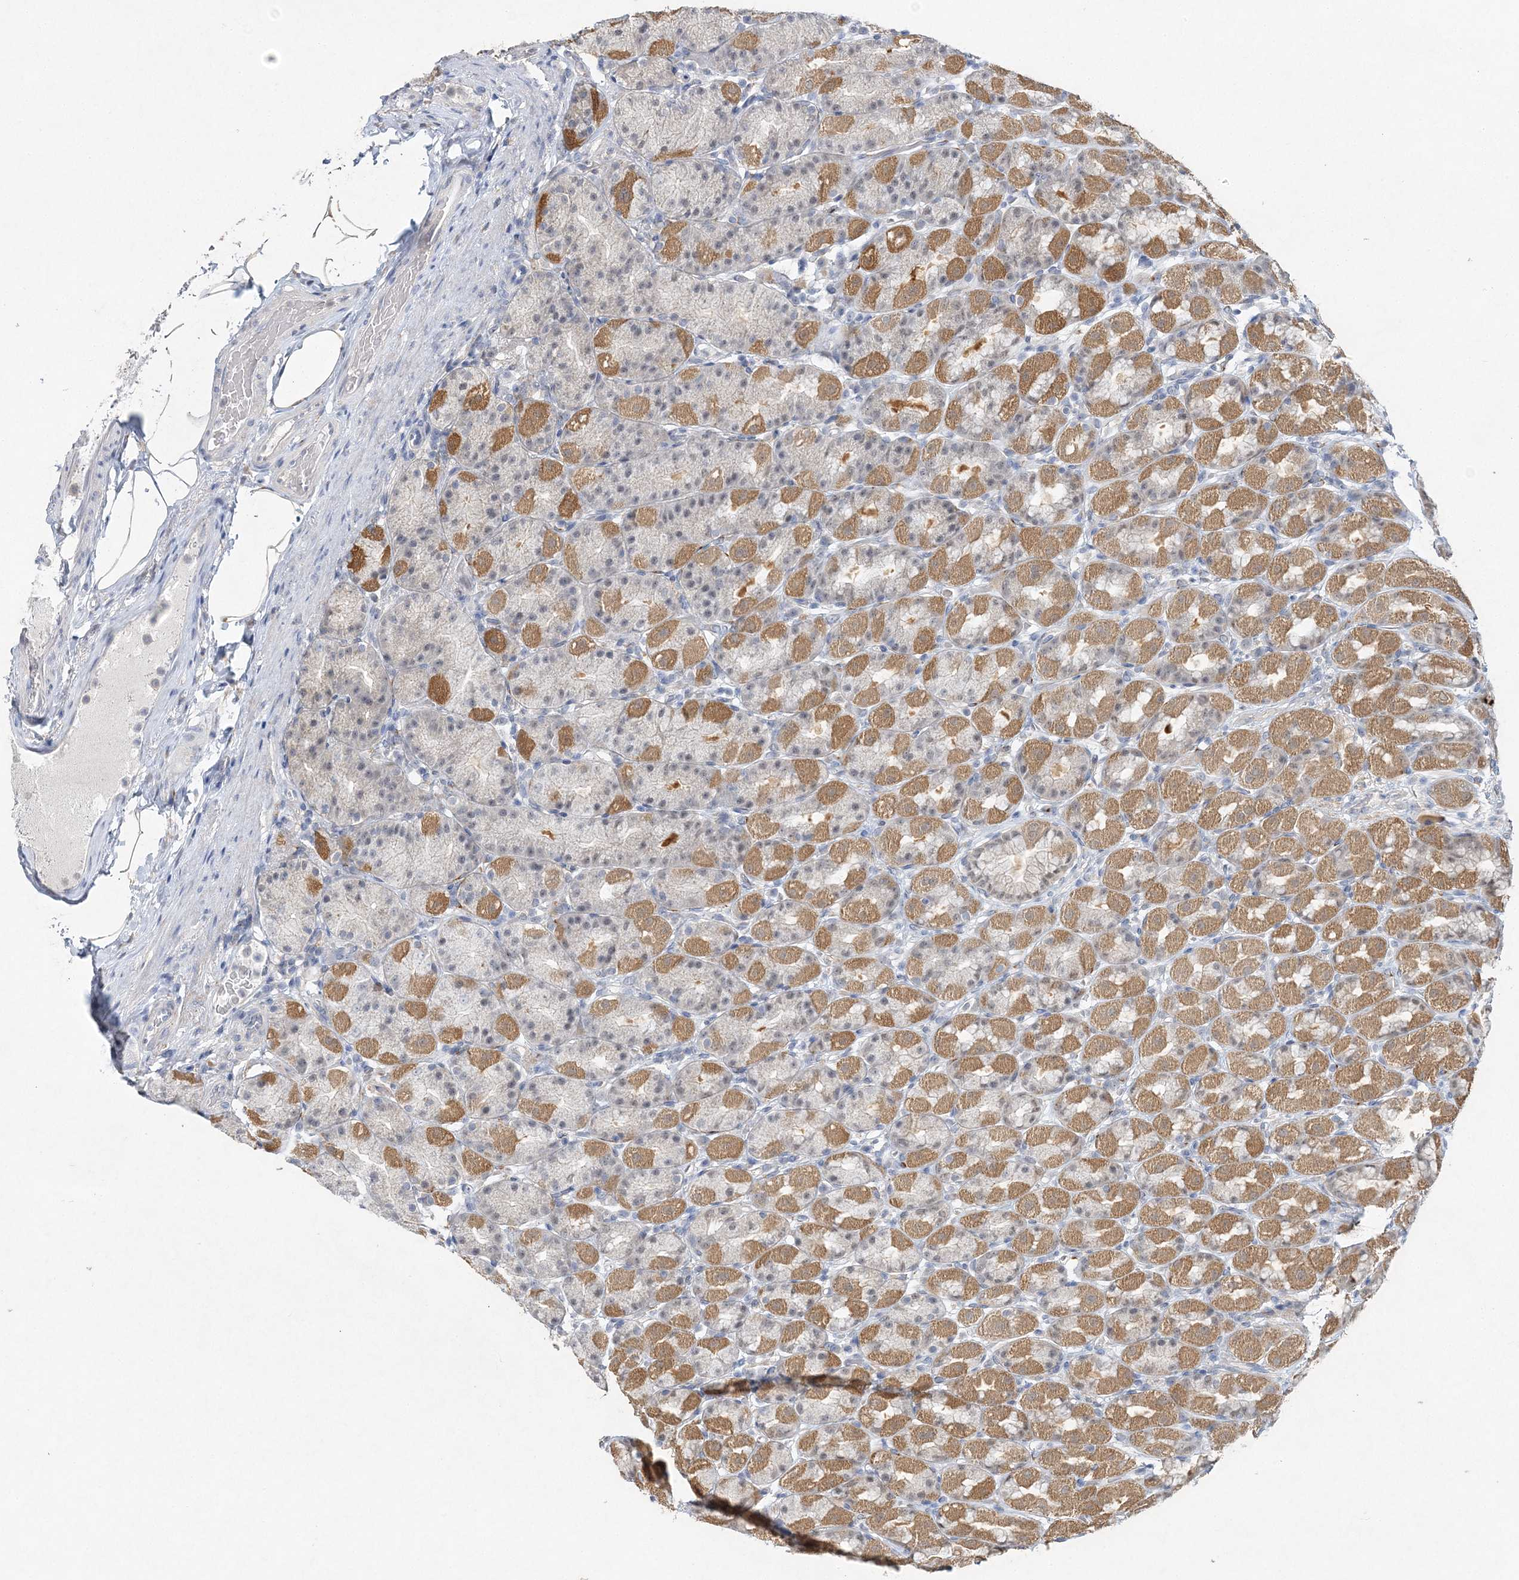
{"staining": {"intensity": "moderate", "quantity": "25%-75%", "location": "cytoplasmic/membranous"}, "tissue": "stomach", "cell_type": "Glandular cells", "image_type": "normal", "snomed": [{"axis": "morphology", "description": "Normal tissue, NOS"}, {"axis": "topography", "description": "Stomach, upper"}], "caption": "Immunohistochemical staining of normal stomach displays medium levels of moderate cytoplasmic/membranous expression in about 25%-75% of glandular cells.", "gene": "MAT2B", "patient": {"sex": "male", "age": 68}}